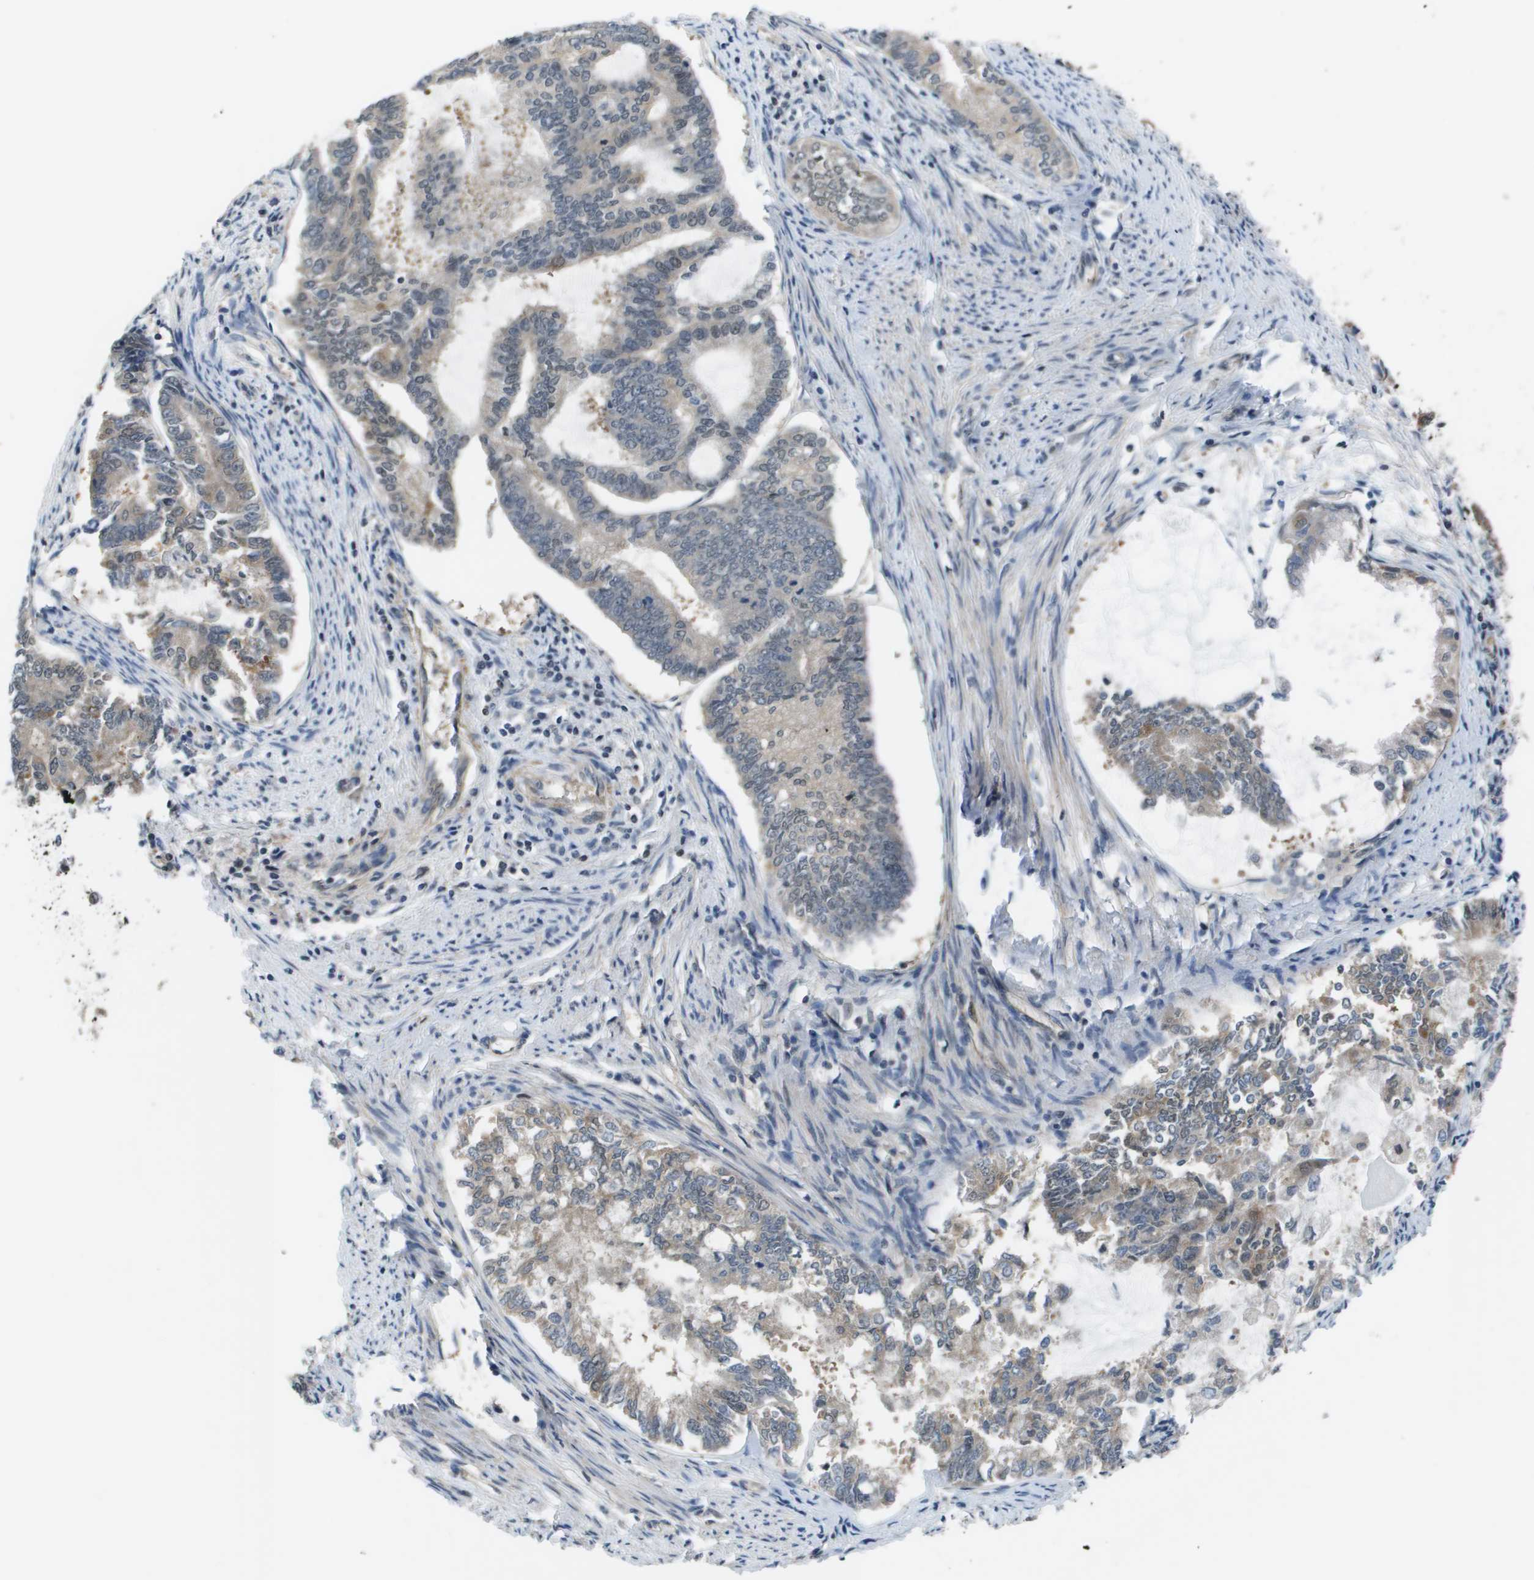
{"staining": {"intensity": "weak", "quantity": "25%-75%", "location": "cytoplasmic/membranous"}, "tissue": "endometrial cancer", "cell_type": "Tumor cells", "image_type": "cancer", "snomed": [{"axis": "morphology", "description": "Adenocarcinoma, NOS"}, {"axis": "topography", "description": "Endometrium"}], "caption": "Protein staining by IHC demonstrates weak cytoplasmic/membranous staining in about 25%-75% of tumor cells in endometrial cancer.", "gene": "ENPP5", "patient": {"sex": "female", "age": 86}}